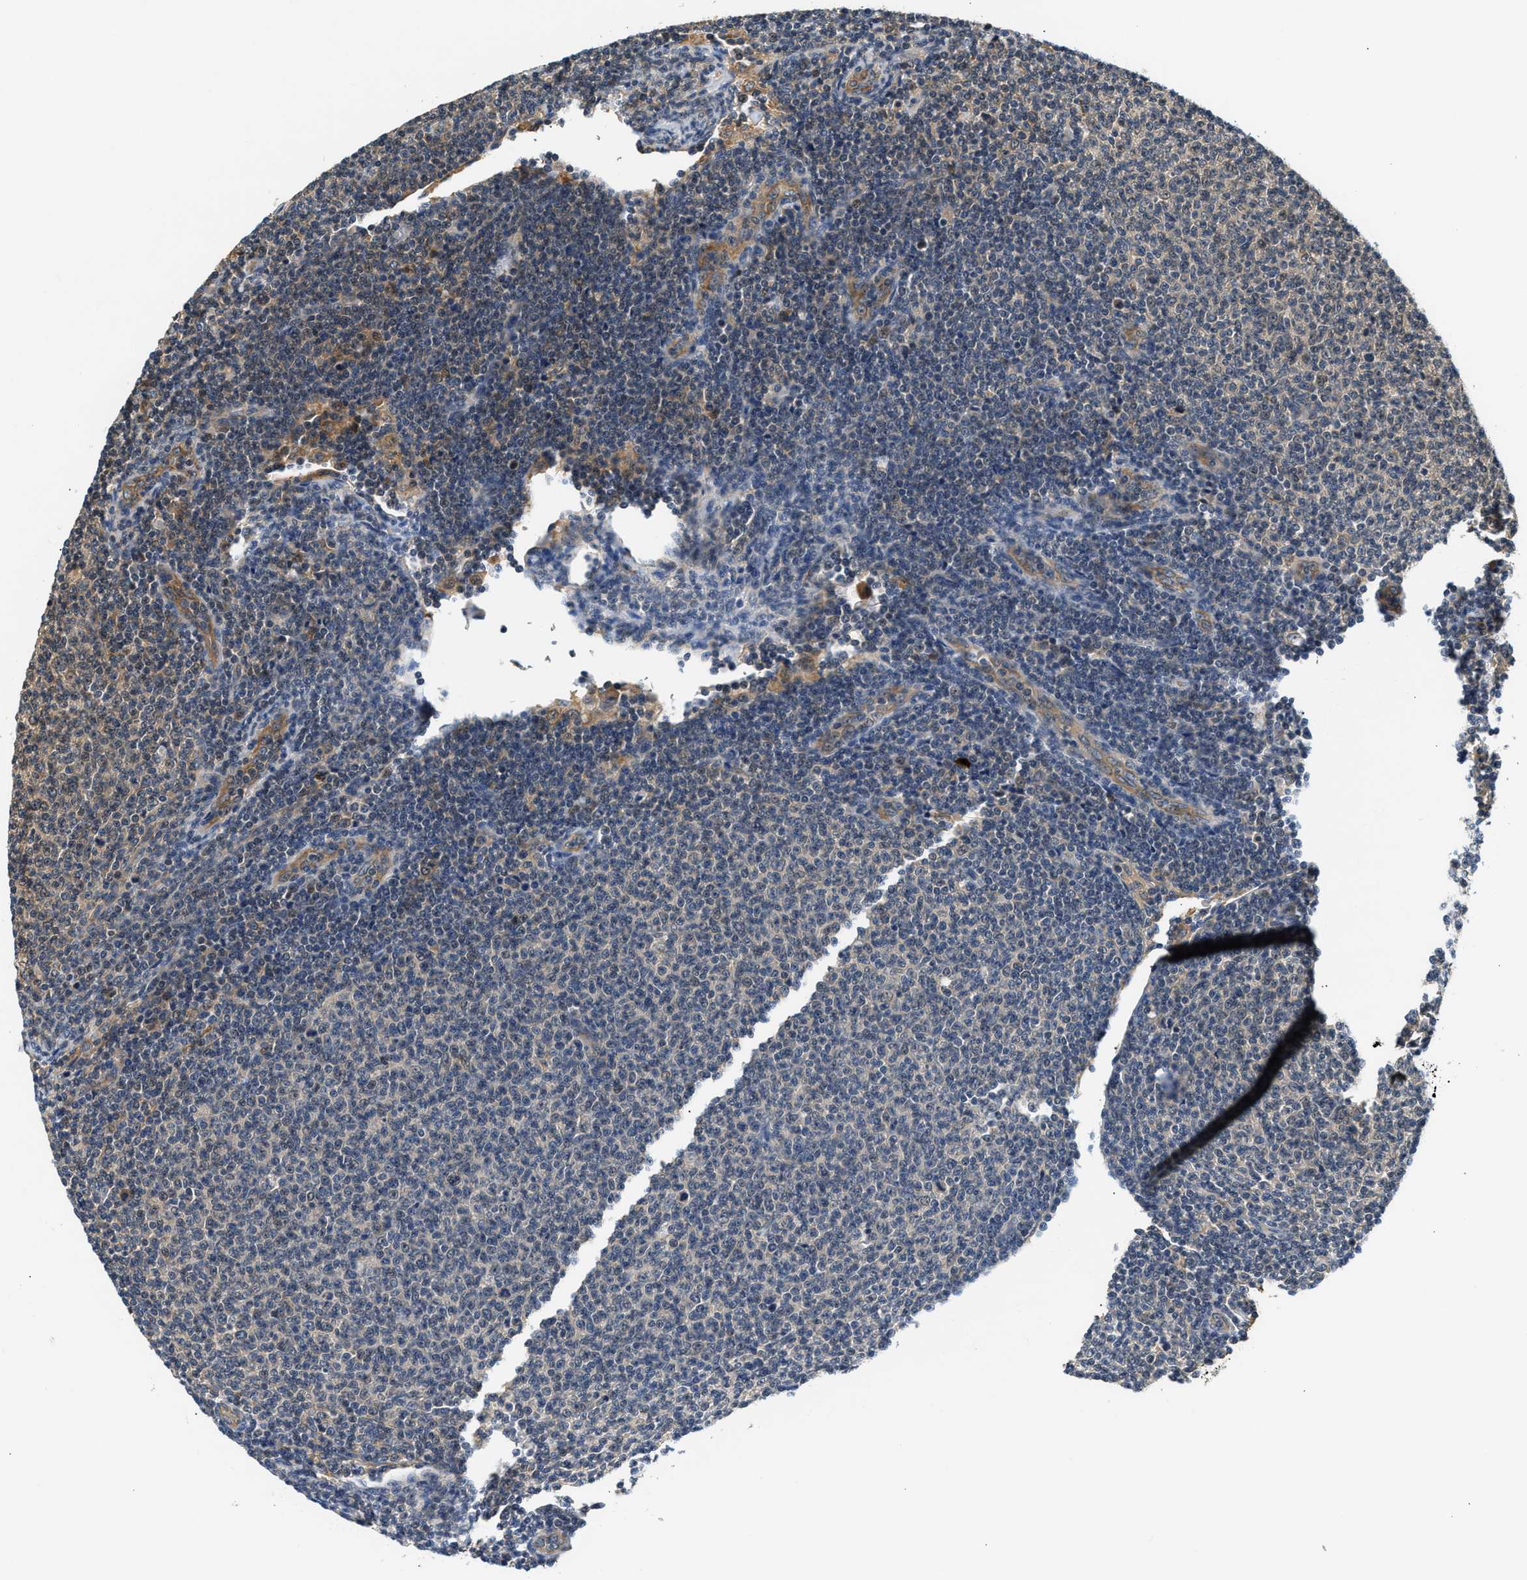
{"staining": {"intensity": "negative", "quantity": "none", "location": "none"}, "tissue": "lymphoma", "cell_type": "Tumor cells", "image_type": "cancer", "snomed": [{"axis": "morphology", "description": "Malignant lymphoma, non-Hodgkin's type, Low grade"}, {"axis": "topography", "description": "Lymph node"}], "caption": "An immunohistochemistry micrograph of lymphoma is shown. There is no staining in tumor cells of lymphoma.", "gene": "TUT7", "patient": {"sex": "male", "age": 66}}